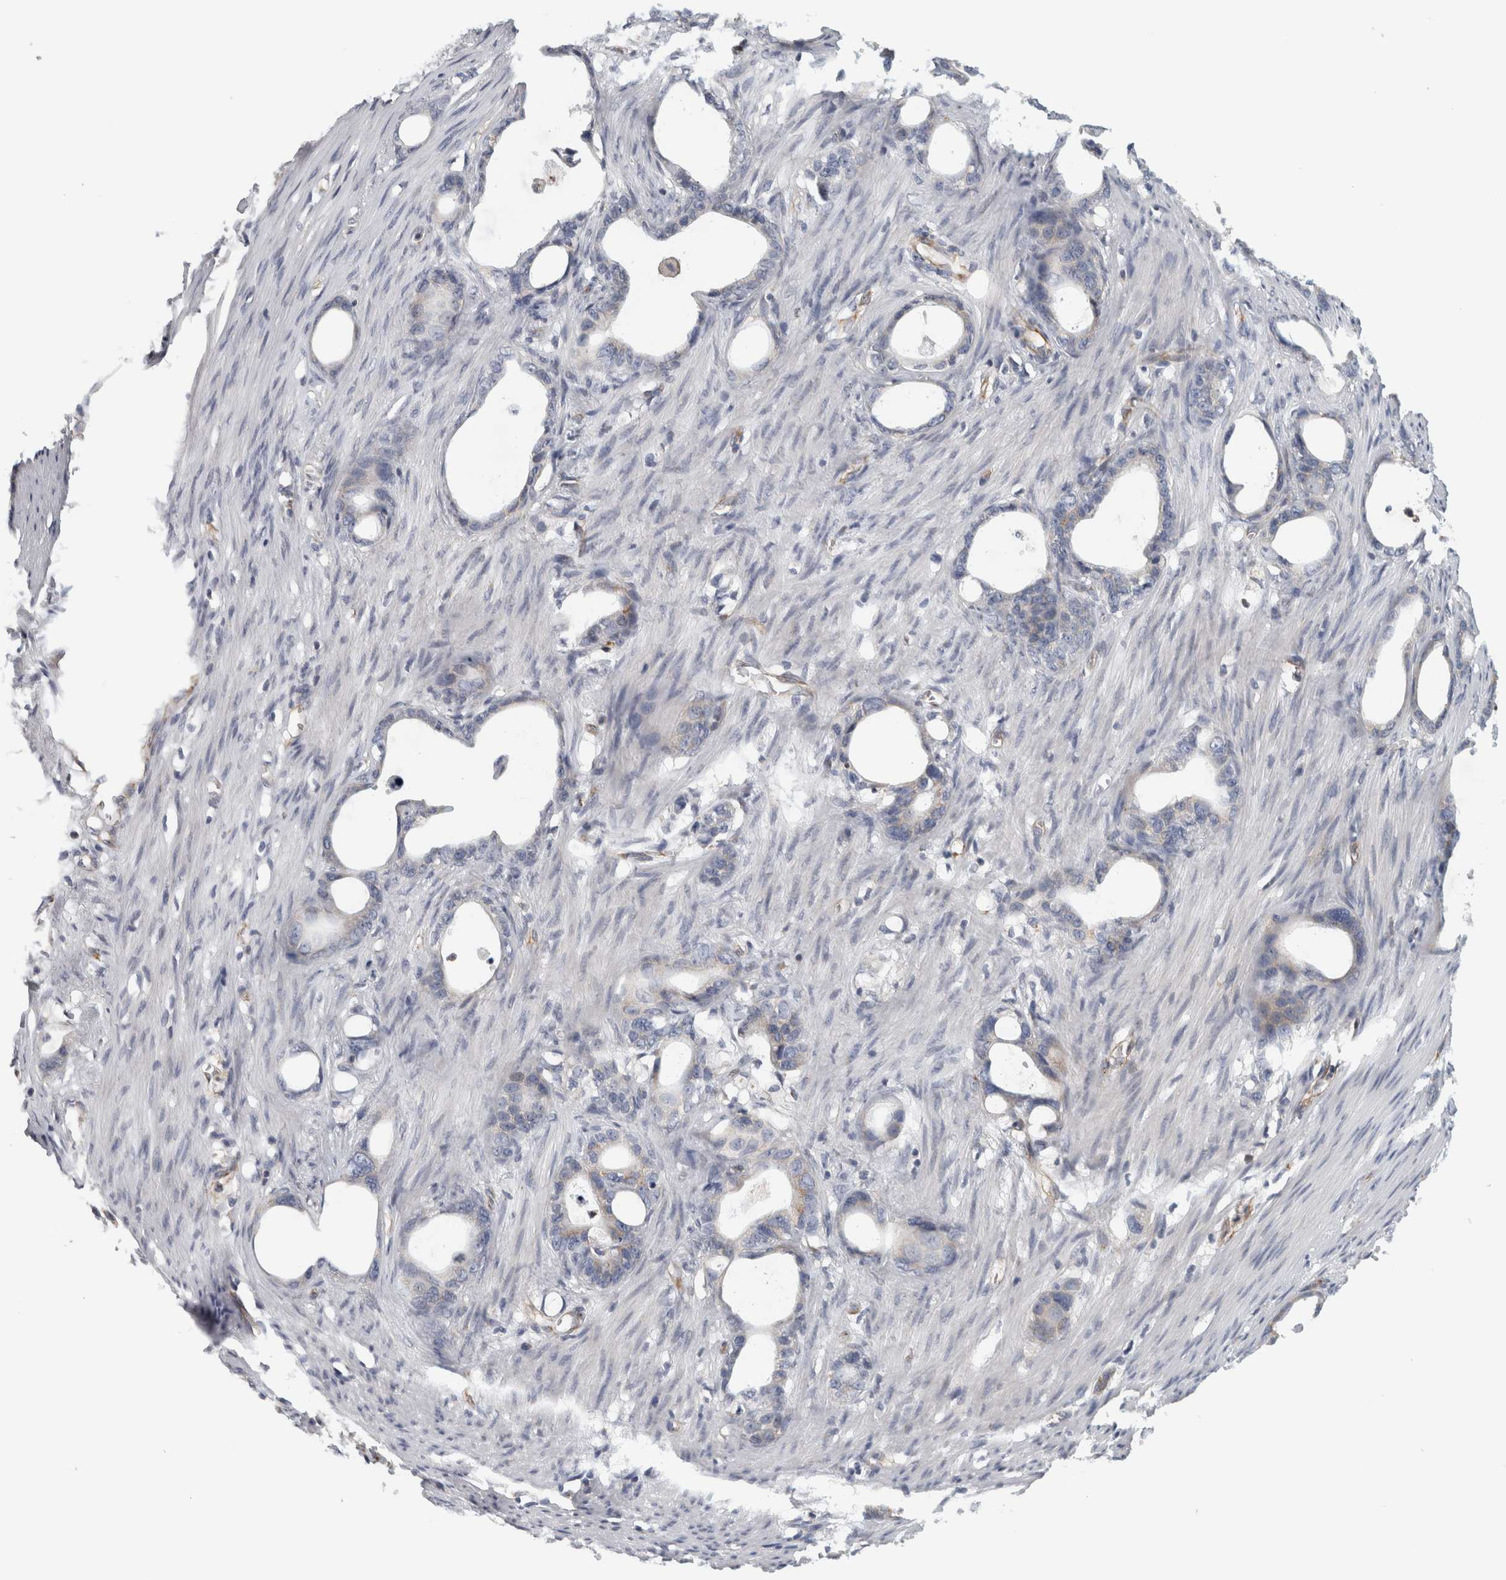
{"staining": {"intensity": "negative", "quantity": "none", "location": "none"}, "tissue": "stomach cancer", "cell_type": "Tumor cells", "image_type": "cancer", "snomed": [{"axis": "morphology", "description": "Adenocarcinoma, NOS"}, {"axis": "topography", "description": "Stomach"}], "caption": "This is an immunohistochemistry image of stomach cancer (adenocarcinoma). There is no positivity in tumor cells.", "gene": "PEX6", "patient": {"sex": "female", "age": 75}}